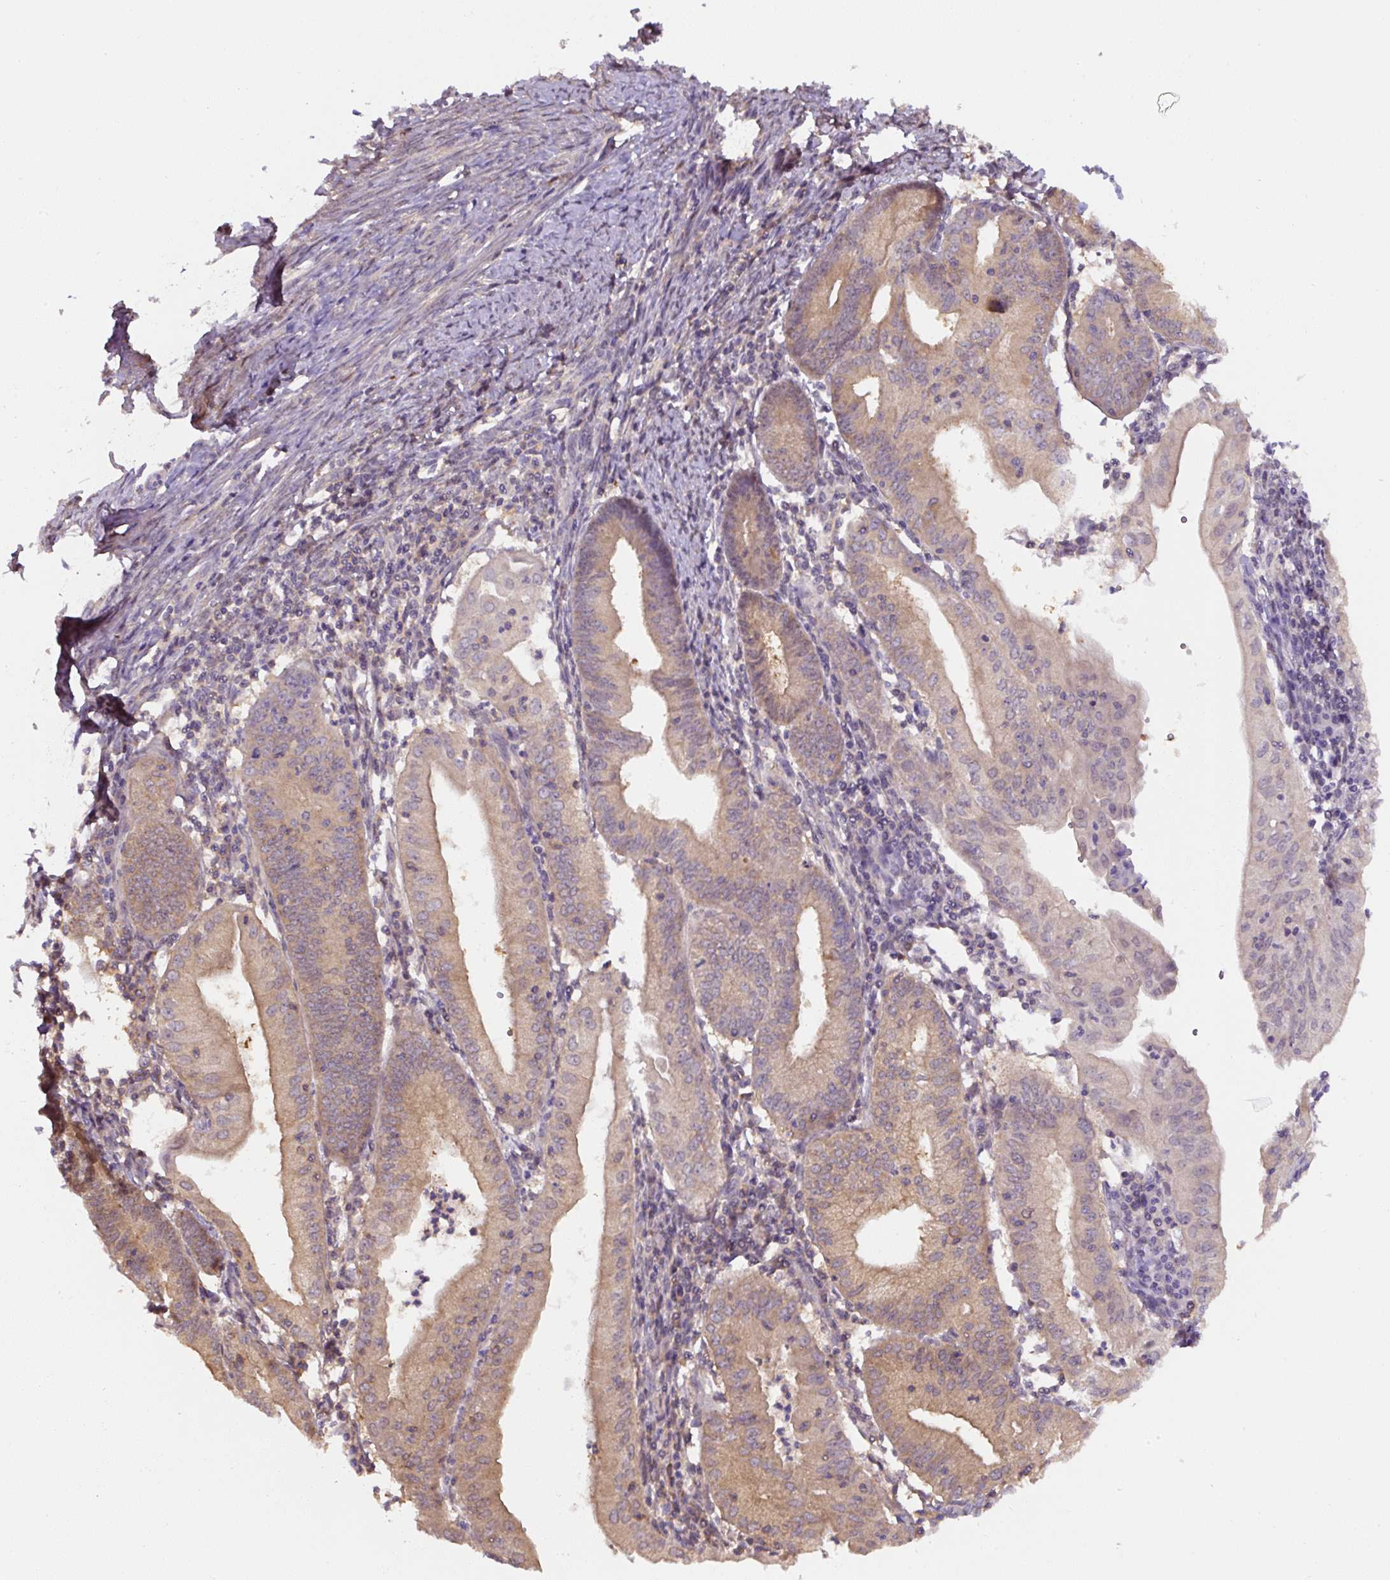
{"staining": {"intensity": "moderate", "quantity": ">75%", "location": "cytoplasmic/membranous"}, "tissue": "endometrial cancer", "cell_type": "Tumor cells", "image_type": "cancer", "snomed": [{"axis": "morphology", "description": "Adenocarcinoma, NOS"}, {"axis": "topography", "description": "Endometrium"}], "caption": "The micrograph displays a brown stain indicating the presence of a protein in the cytoplasmic/membranous of tumor cells in endometrial cancer (adenocarcinoma).", "gene": "ST13", "patient": {"sex": "female", "age": 60}}